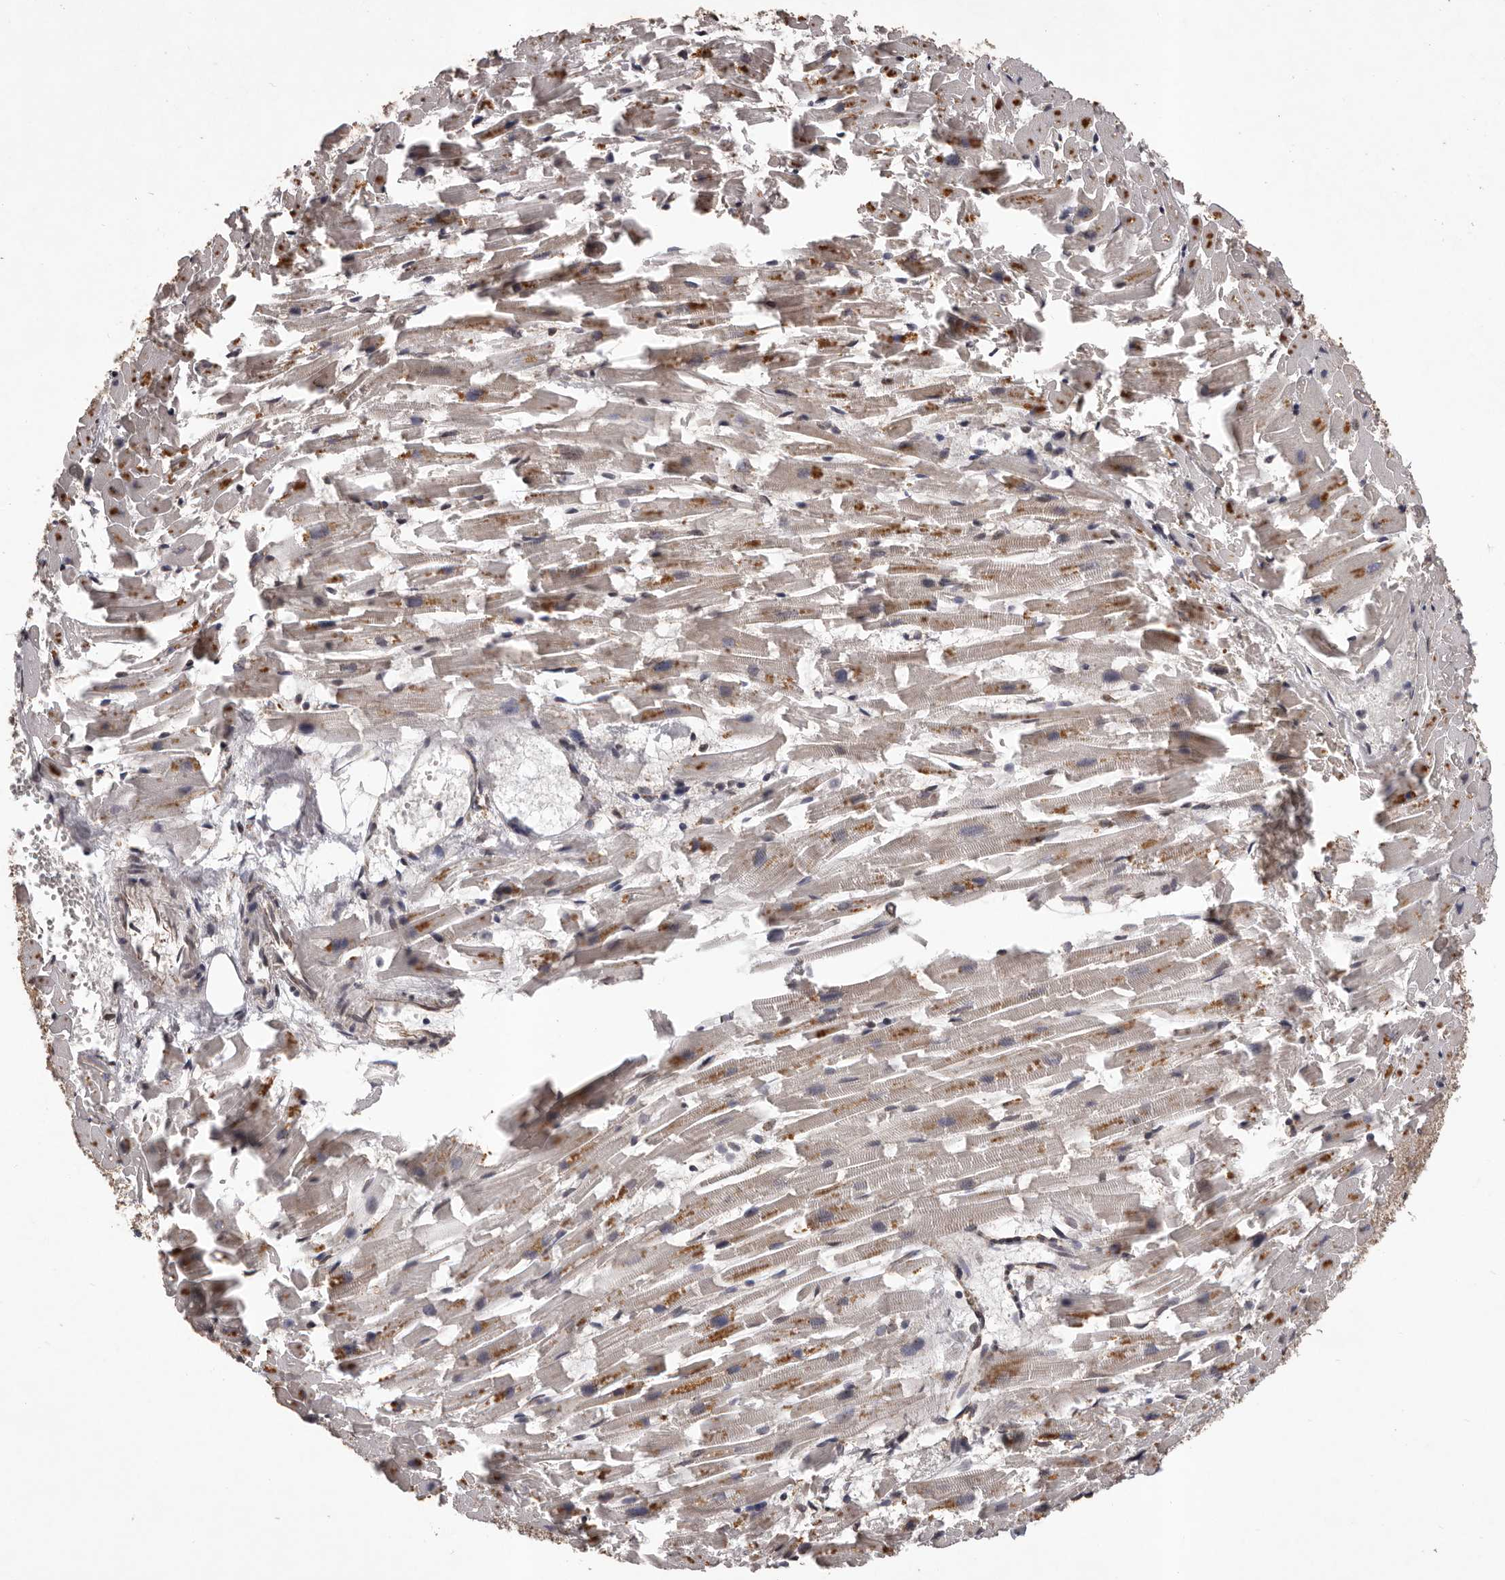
{"staining": {"intensity": "moderate", "quantity": ">75%", "location": "cytoplasmic/membranous"}, "tissue": "heart muscle", "cell_type": "Cardiomyocytes", "image_type": "normal", "snomed": [{"axis": "morphology", "description": "Normal tissue, NOS"}, {"axis": "topography", "description": "Heart"}], "caption": "An IHC histopathology image of unremarkable tissue is shown. Protein staining in brown shows moderate cytoplasmic/membranous positivity in heart muscle within cardiomyocytes. (DAB IHC with brightfield microscopy, high magnification).", "gene": "GADD45B", "patient": {"sex": "female", "age": 64}}